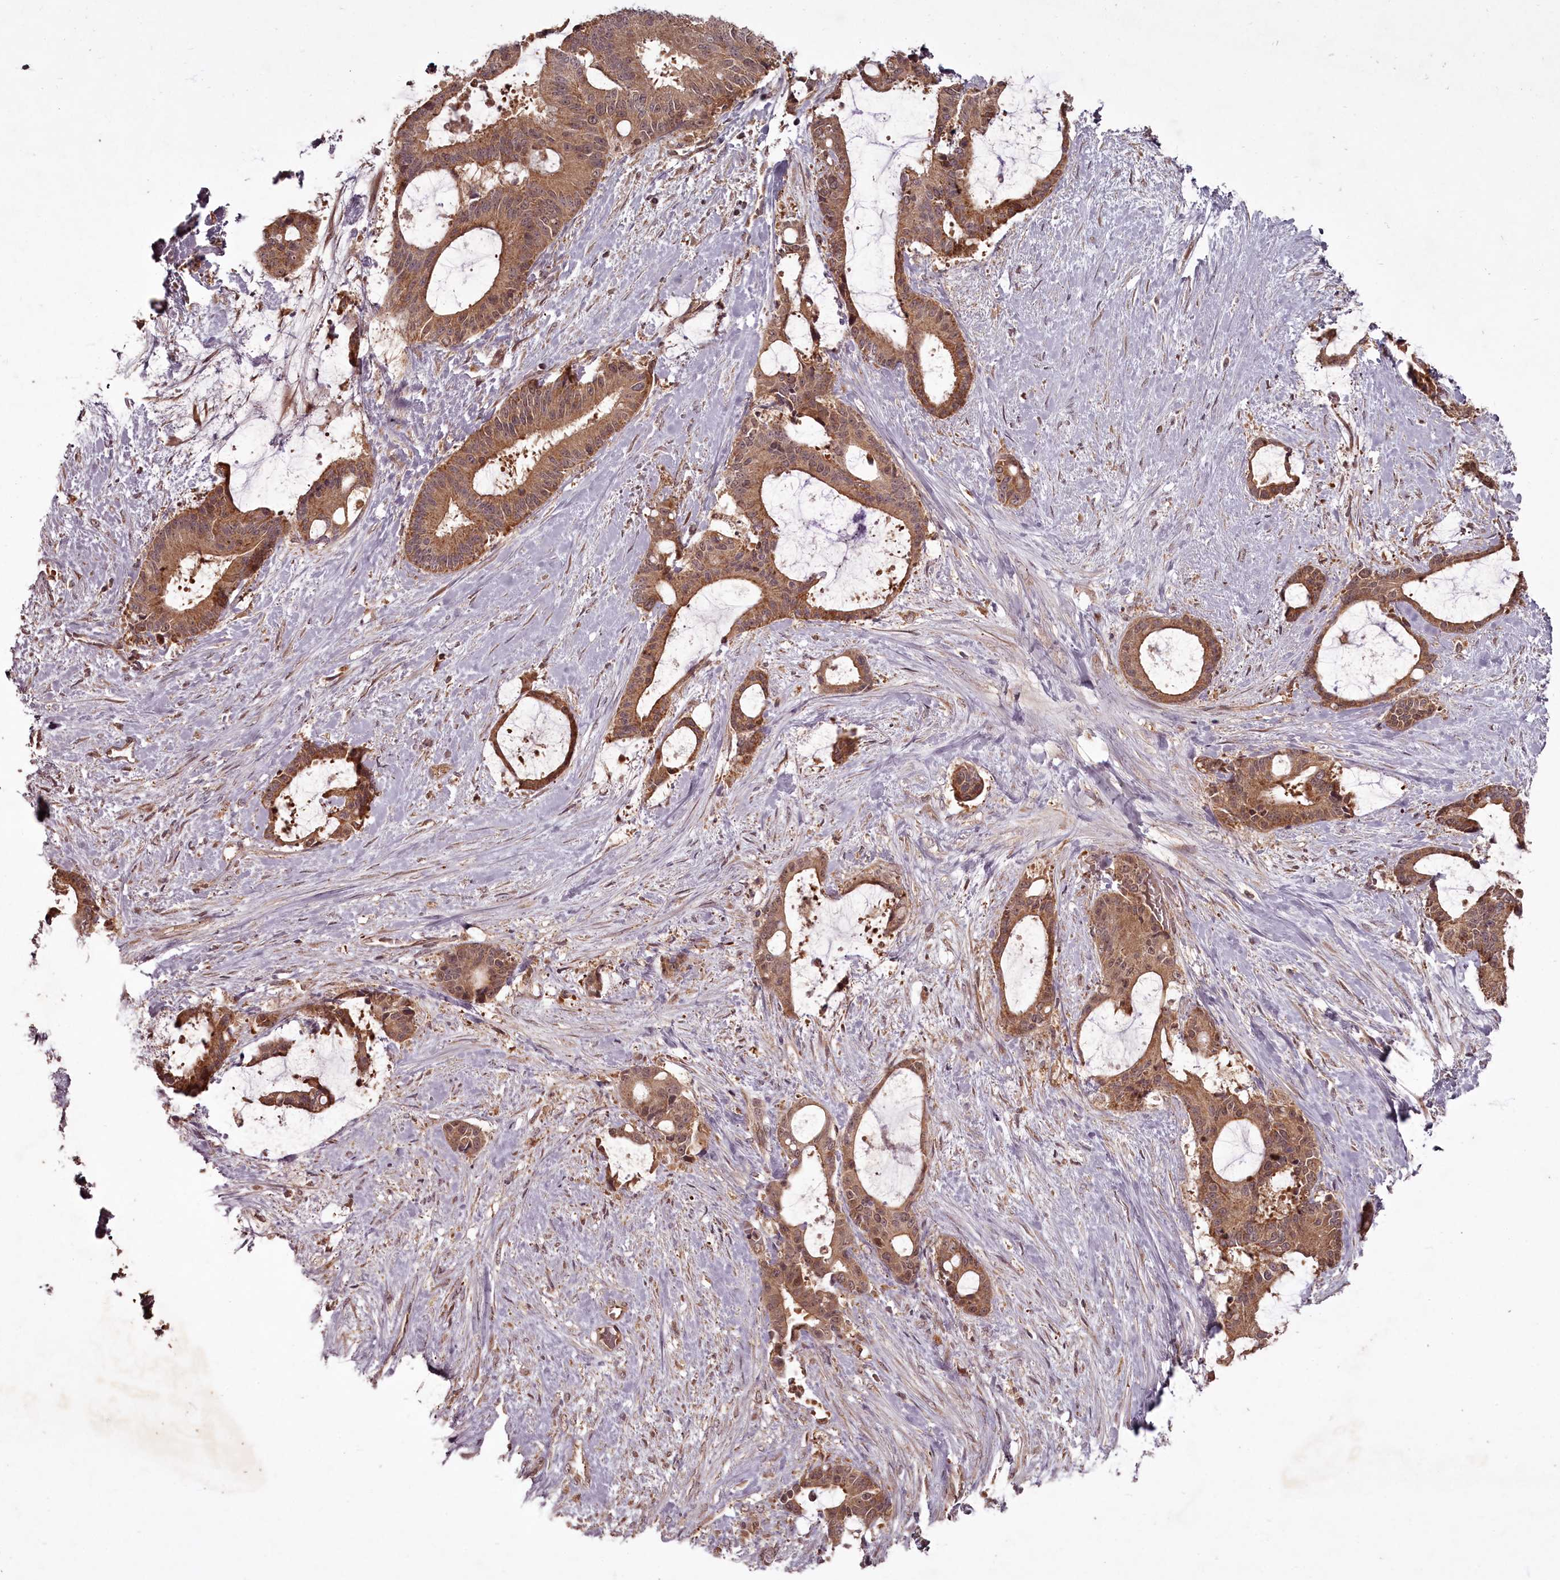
{"staining": {"intensity": "moderate", "quantity": ">75%", "location": "cytoplasmic/membranous"}, "tissue": "liver cancer", "cell_type": "Tumor cells", "image_type": "cancer", "snomed": [{"axis": "morphology", "description": "Normal tissue, NOS"}, {"axis": "morphology", "description": "Cholangiocarcinoma"}, {"axis": "topography", "description": "Liver"}, {"axis": "topography", "description": "Peripheral nerve tissue"}], "caption": "Liver cancer (cholangiocarcinoma) was stained to show a protein in brown. There is medium levels of moderate cytoplasmic/membranous staining in approximately >75% of tumor cells. The protein is shown in brown color, while the nuclei are stained blue.", "gene": "PCBP2", "patient": {"sex": "female", "age": 73}}